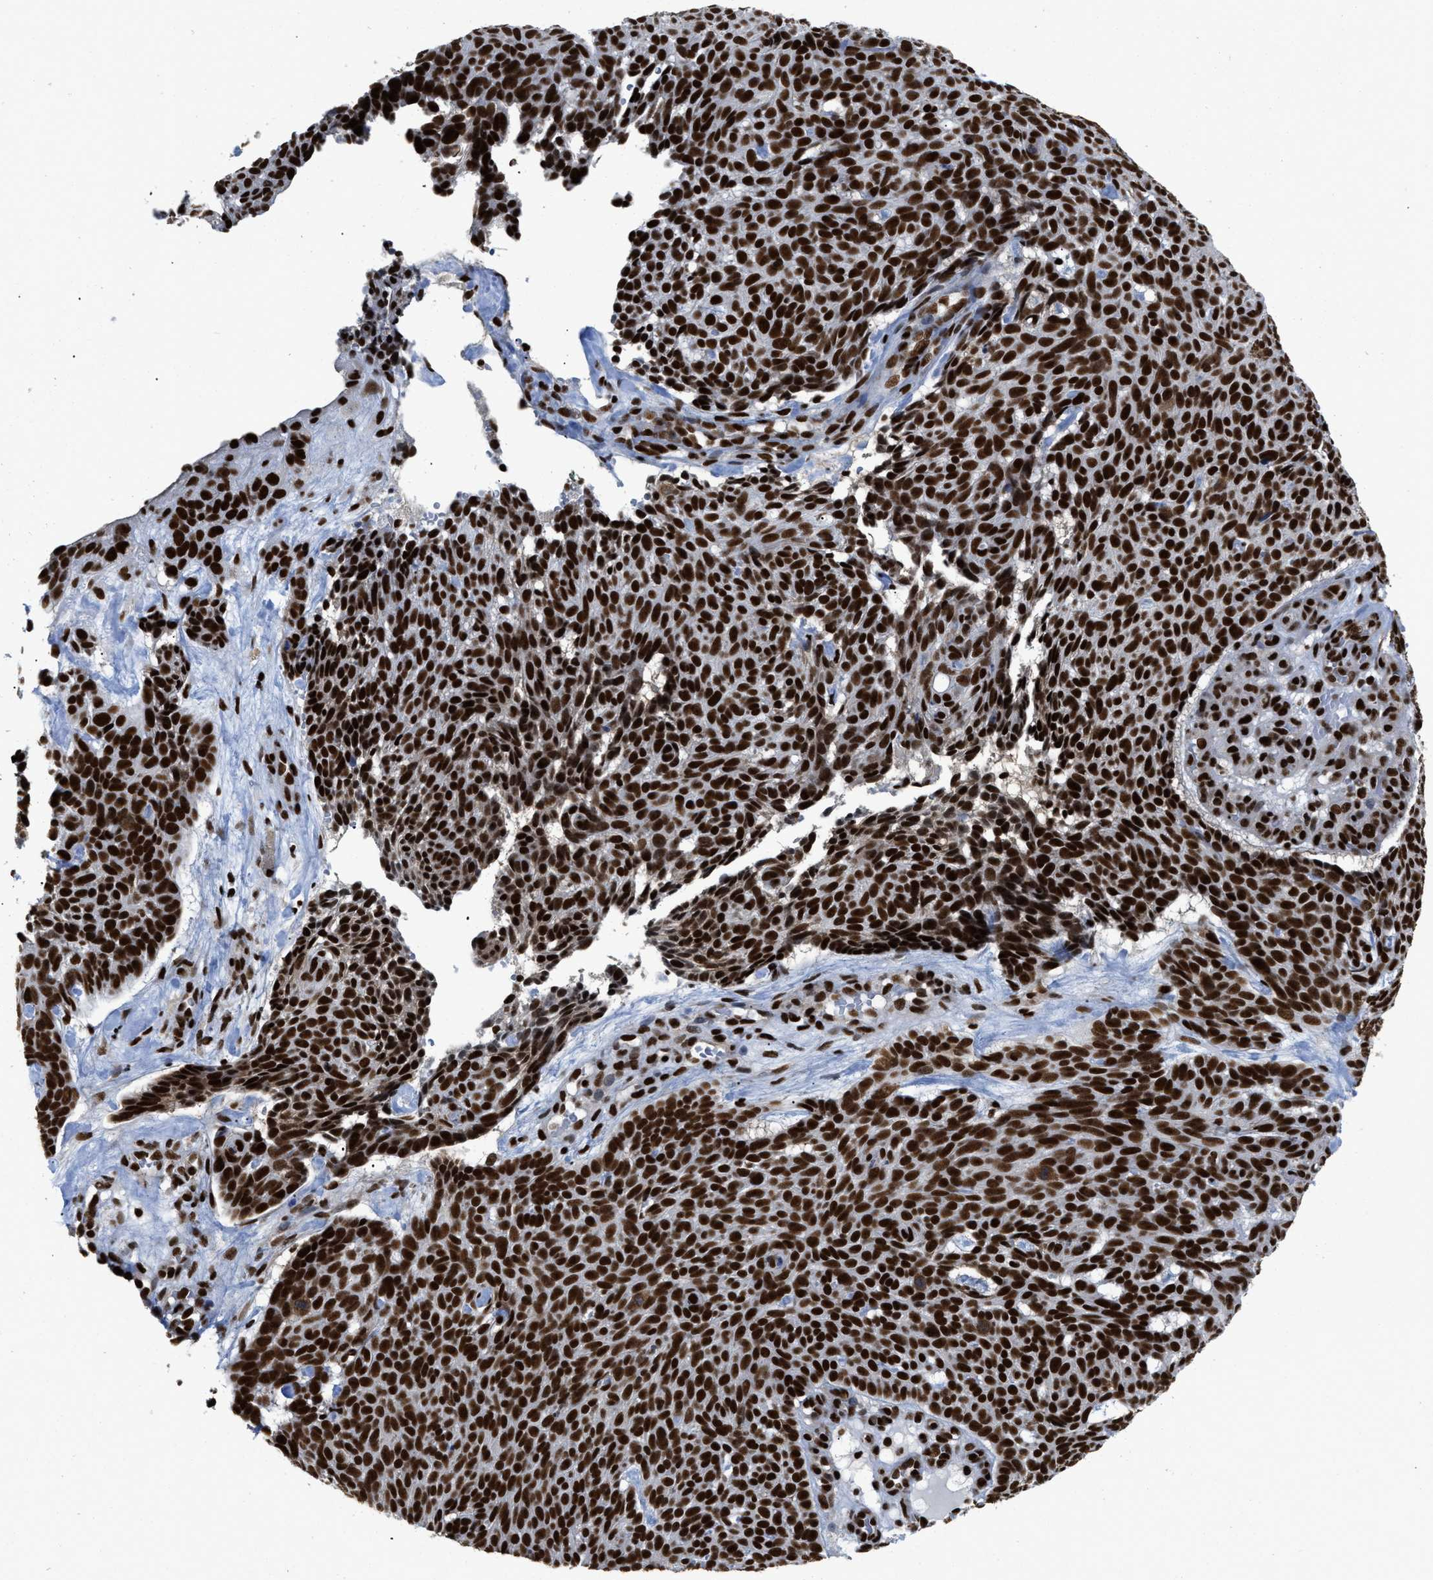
{"staining": {"intensity": "strong", "quantity": ">75%", "location": "nuclear"}, "tissue": "skin cancer", "cell_type": "Tumor cells", "image_type": "cancer", "snomed": [{"axis": "morphology", "description": "Basal cell carcinoma"}, {"axis": "topography", "description": "Skin"}], "caption": "Basal cell carcinoma (skin) stained with DAB immunohistochemistry (IHC) shows high levels of strong nuclear positivity in approximately >75% of tumor cells. (brown staining indicates protein expression, while blue staining denotes nuclei).", "gene": "CREB1", "patient": {"sex": "male", "age": 61}}